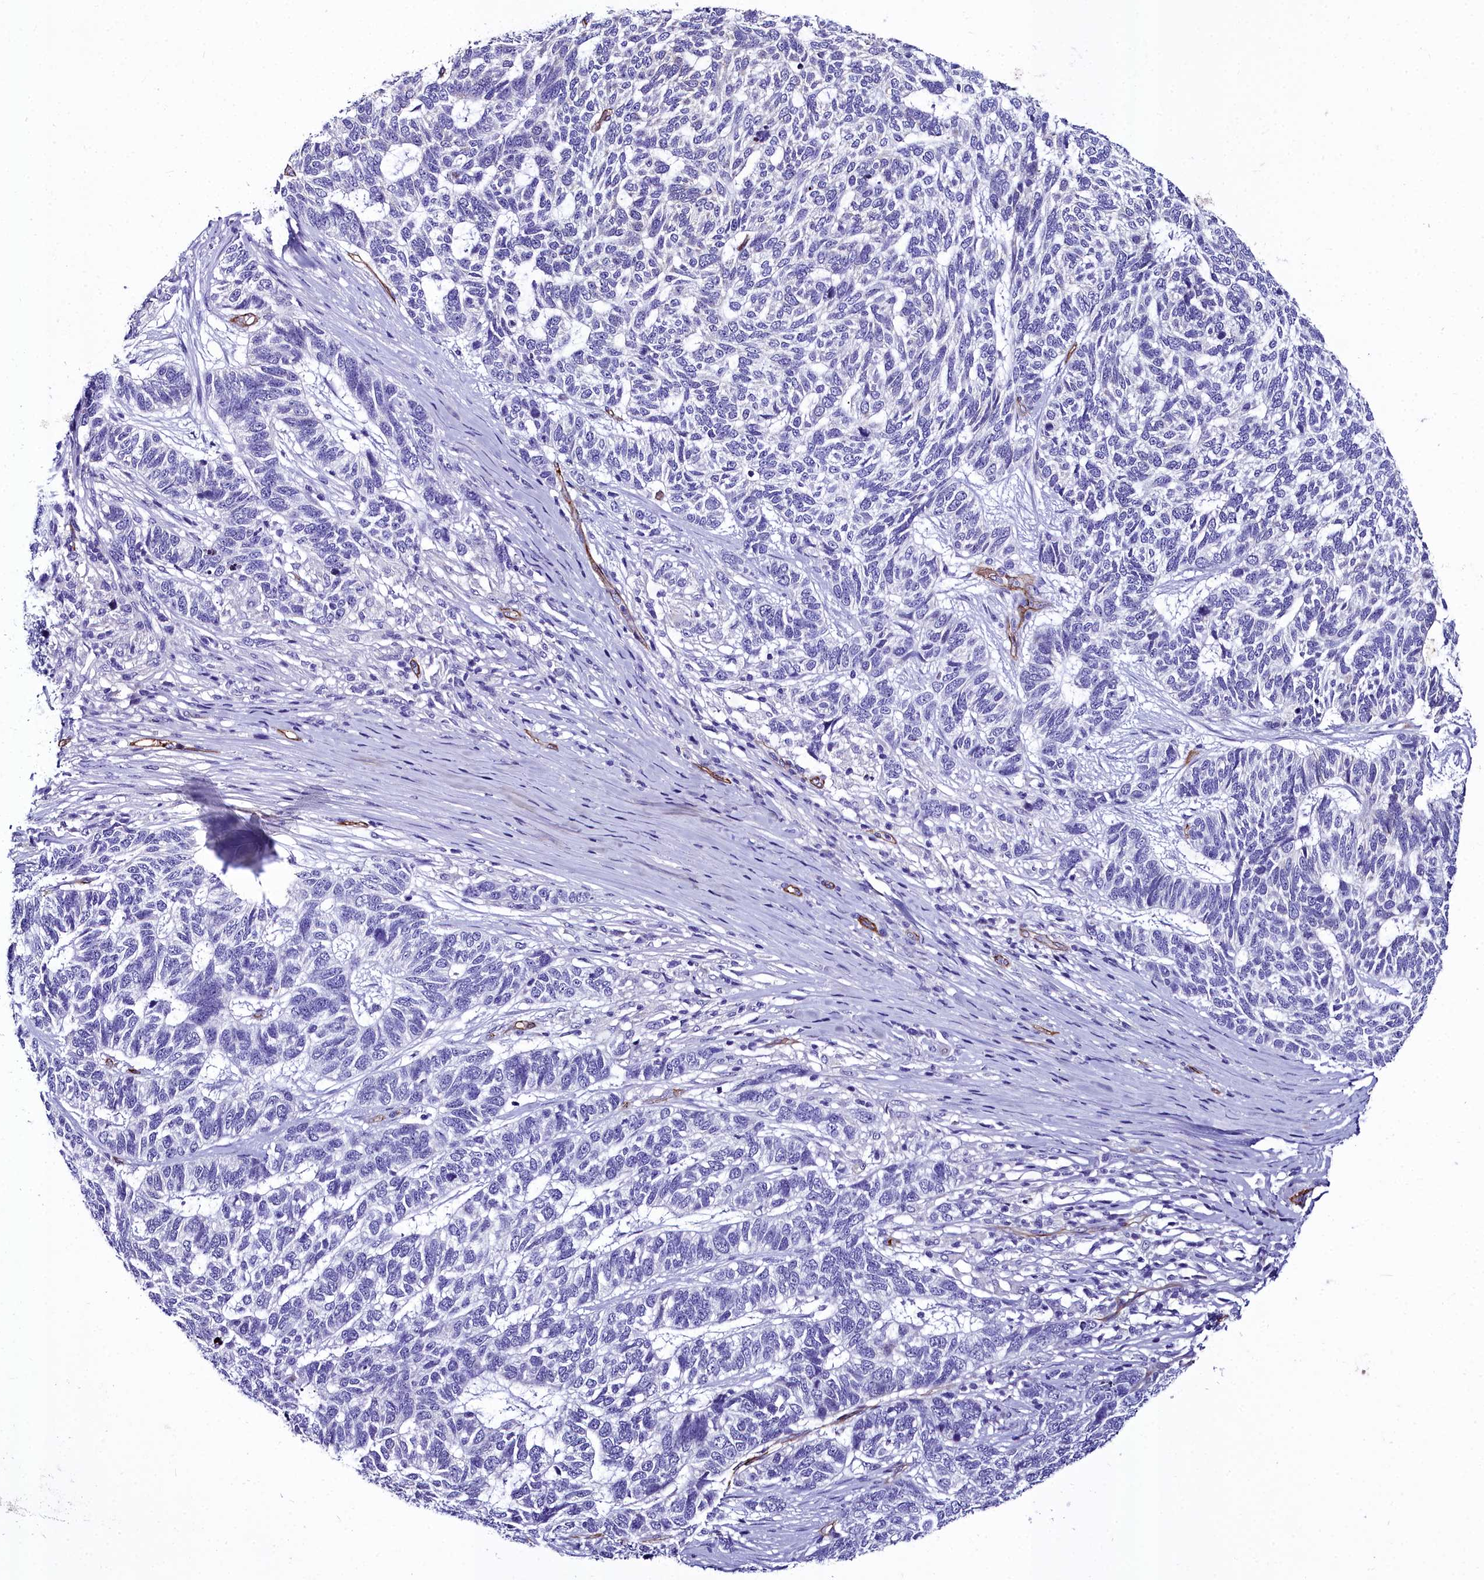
{"staining": {"intensity": "negative", "quantity": "none", "location": "none"}, "tissue": "skin cancer", "cell_type": "Tumor cells", "image_type": "cancer", "snomed": [{"axis": "morphology", "description": "Basal cell carcinoma"}, {"axis": "topography", "description": "Skin"}], "caption": "Immunohistochemistry of human skin cancer displays no staining in tumor cells. (IHC, brightfield microscopy, high magnification).", "gene": "CYP4F11", "patient": {"sex": "female", "age": 65}}